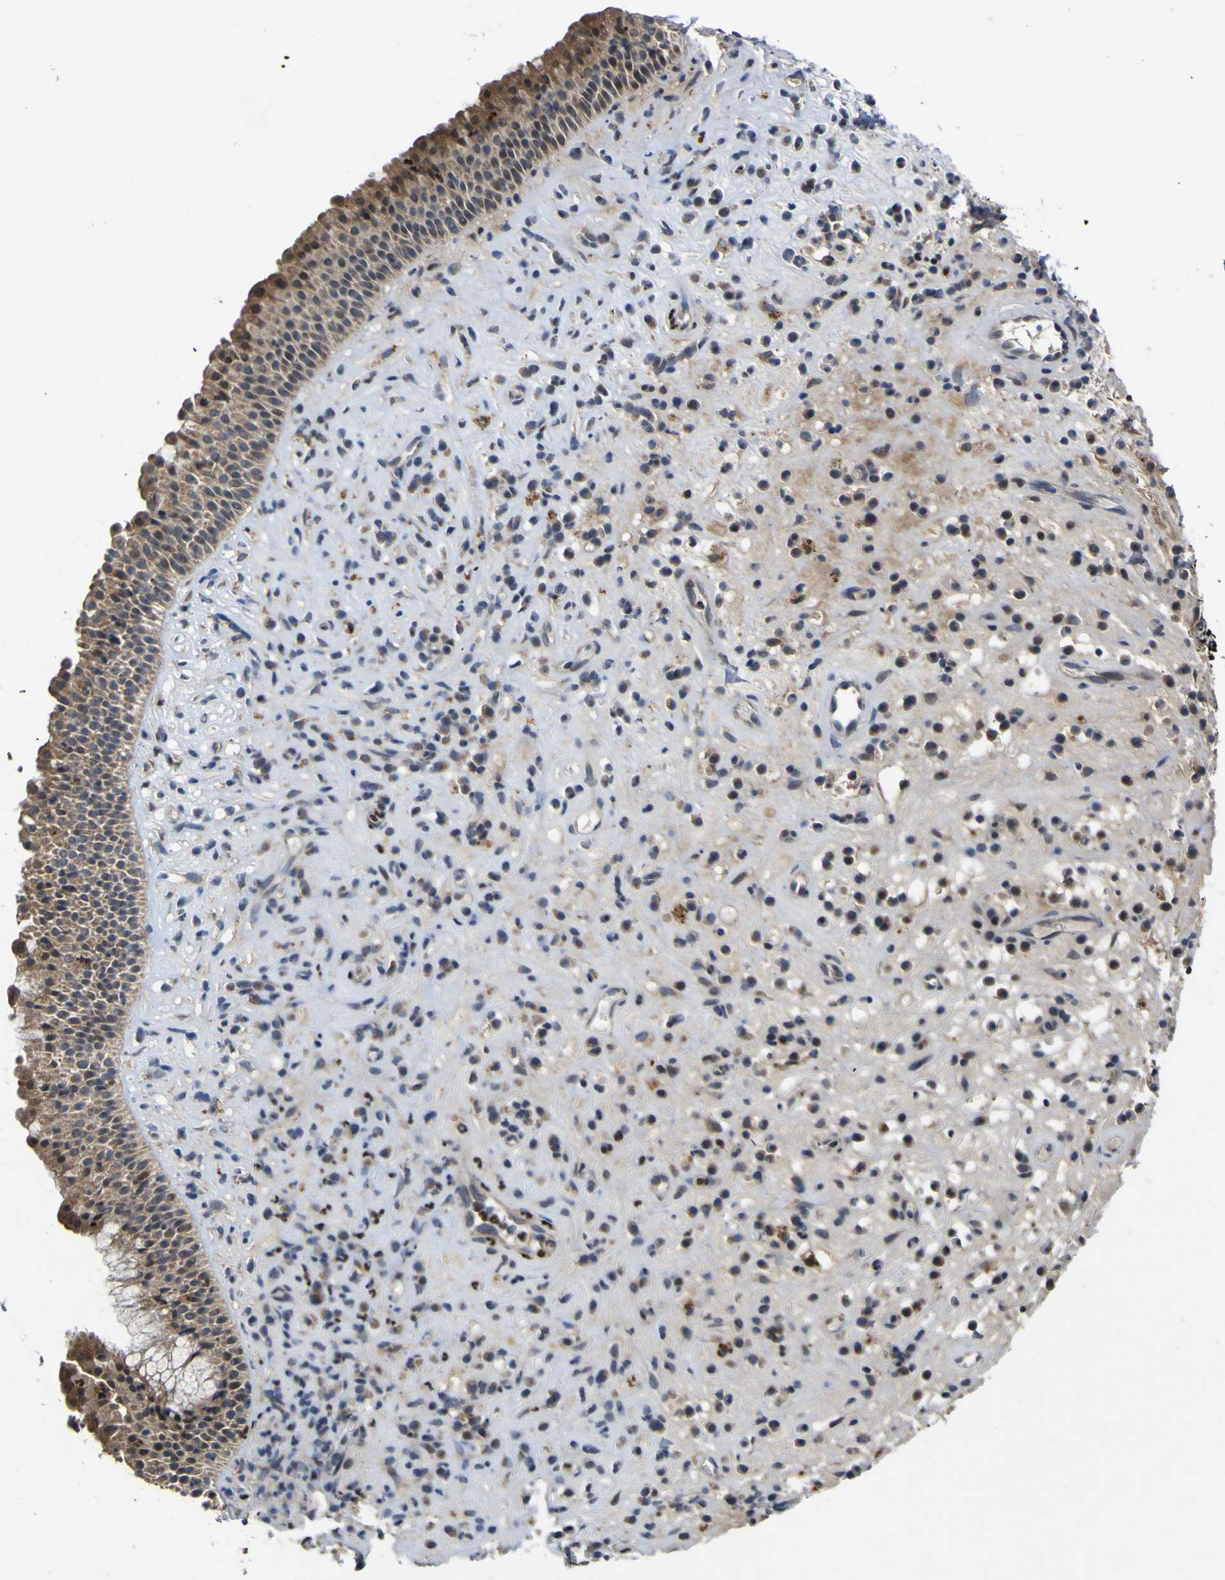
{"staining": {"intensity": "moderate", "quantity": ">75%", "location": "cytoplasmic/membranous,nuclear"}, "tissue": "nasopharynx", "cell_type": "Respiratory epithelial cells", "image_type": "normal", "snomed": [{"axis": "morphology", "description": "Normal tissue, NOS"}, {"axis": "topography", "description": "Nasopharynx"}], "caption": "Immunohistochemistry (IHC) of normal human nasopharynx exhibits medium levels of moderate cytoplasmic/membranous,nuclear staining in approximately >75% of respiratory epithelial cells.", "gene": "IRAK2", "patient": {"sex": "female", "age": 51}}